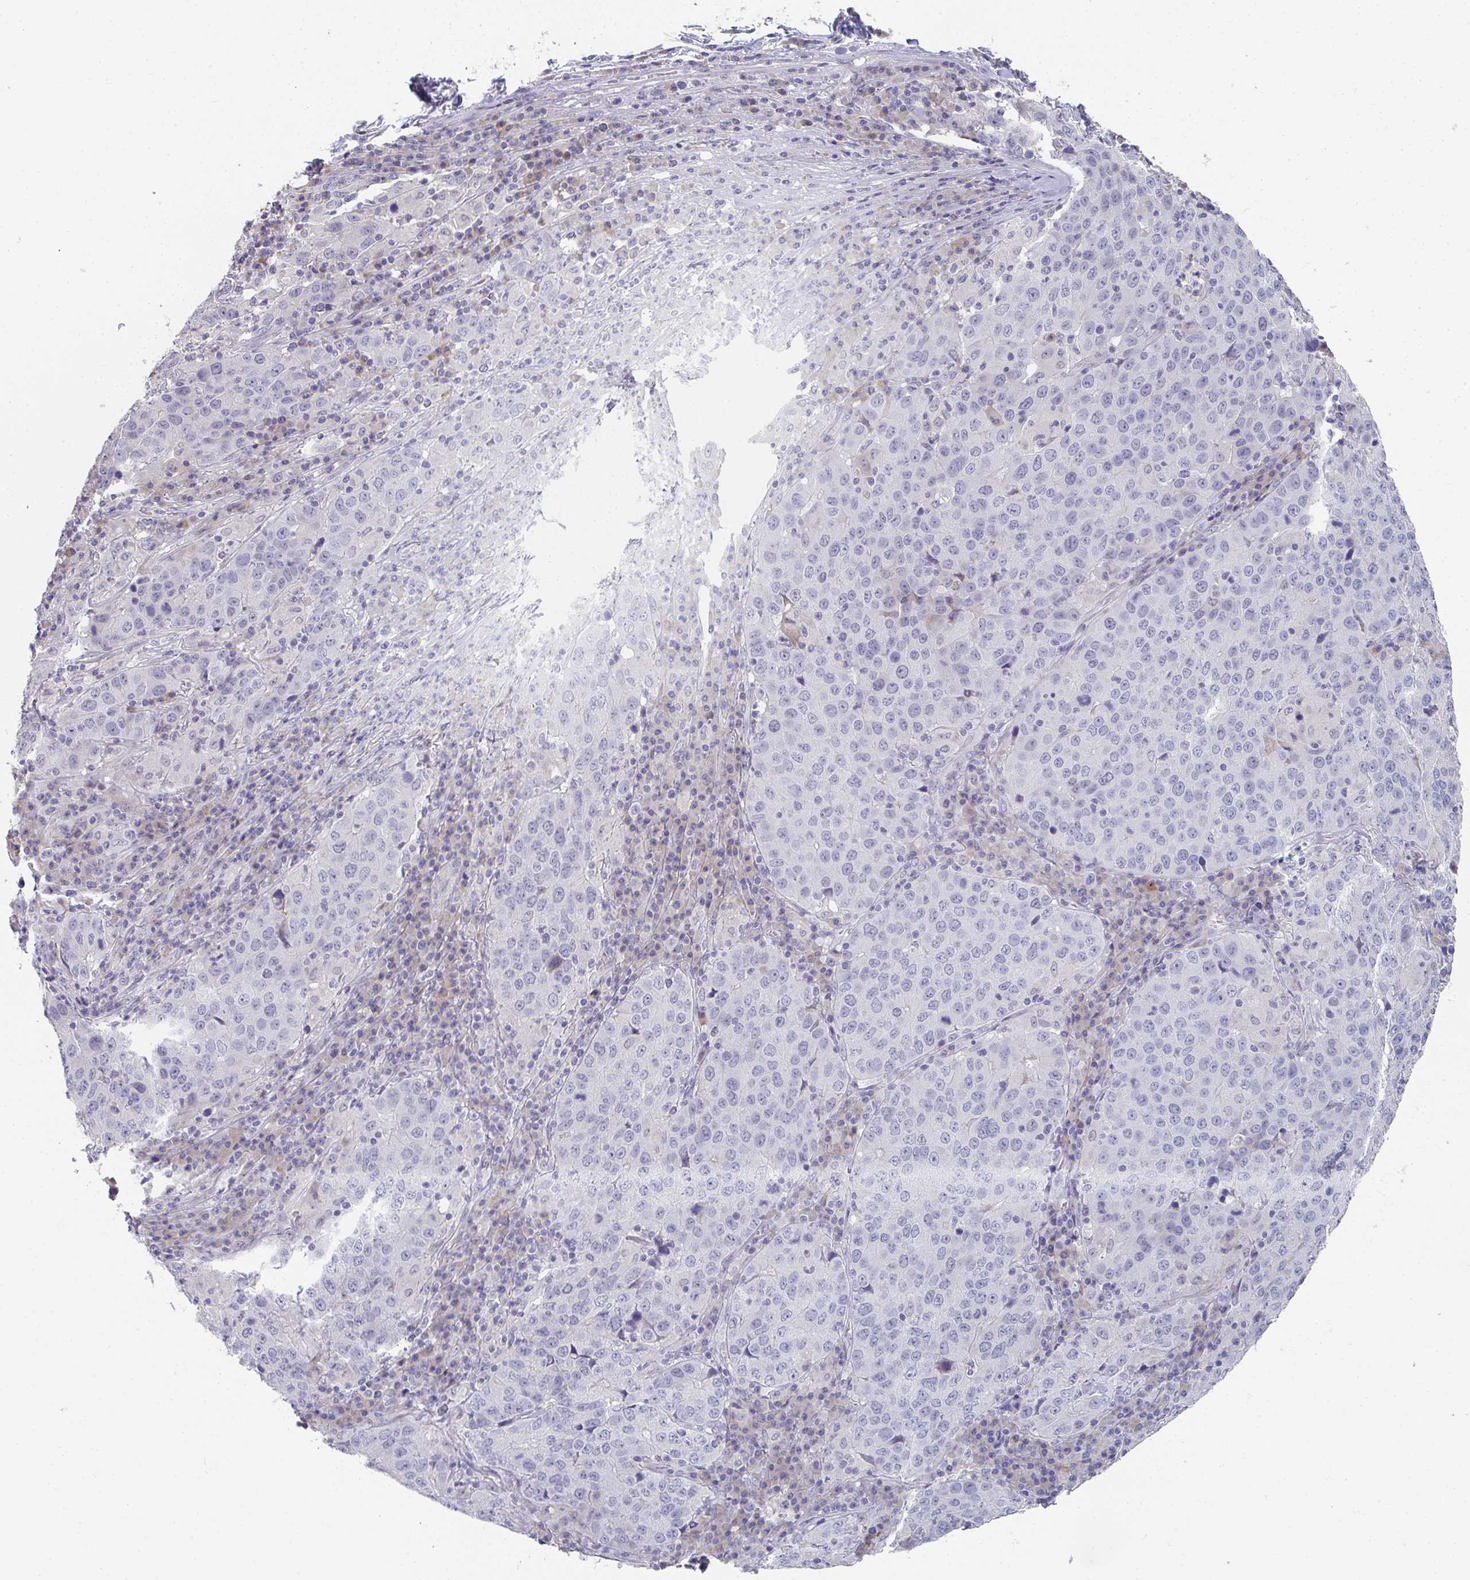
{"staining": {"intensity": "negative", "quantity": "none", "location": "none"}, "tissue": "stomach cancer", "cell_type": "Tumor cells", "image_type": "cancer", "snomed": [{"axis": "morphology", "description": "Adenocarcinoma, NOS"}, {"axis": "topography", "description": "Stomach"}], "caption": "Tumor cells are negative for brown protein staining in adenocarcinoma (stomach).", "gene": "NOXRED1", "patient": {"sex": "male", "age": 71}}